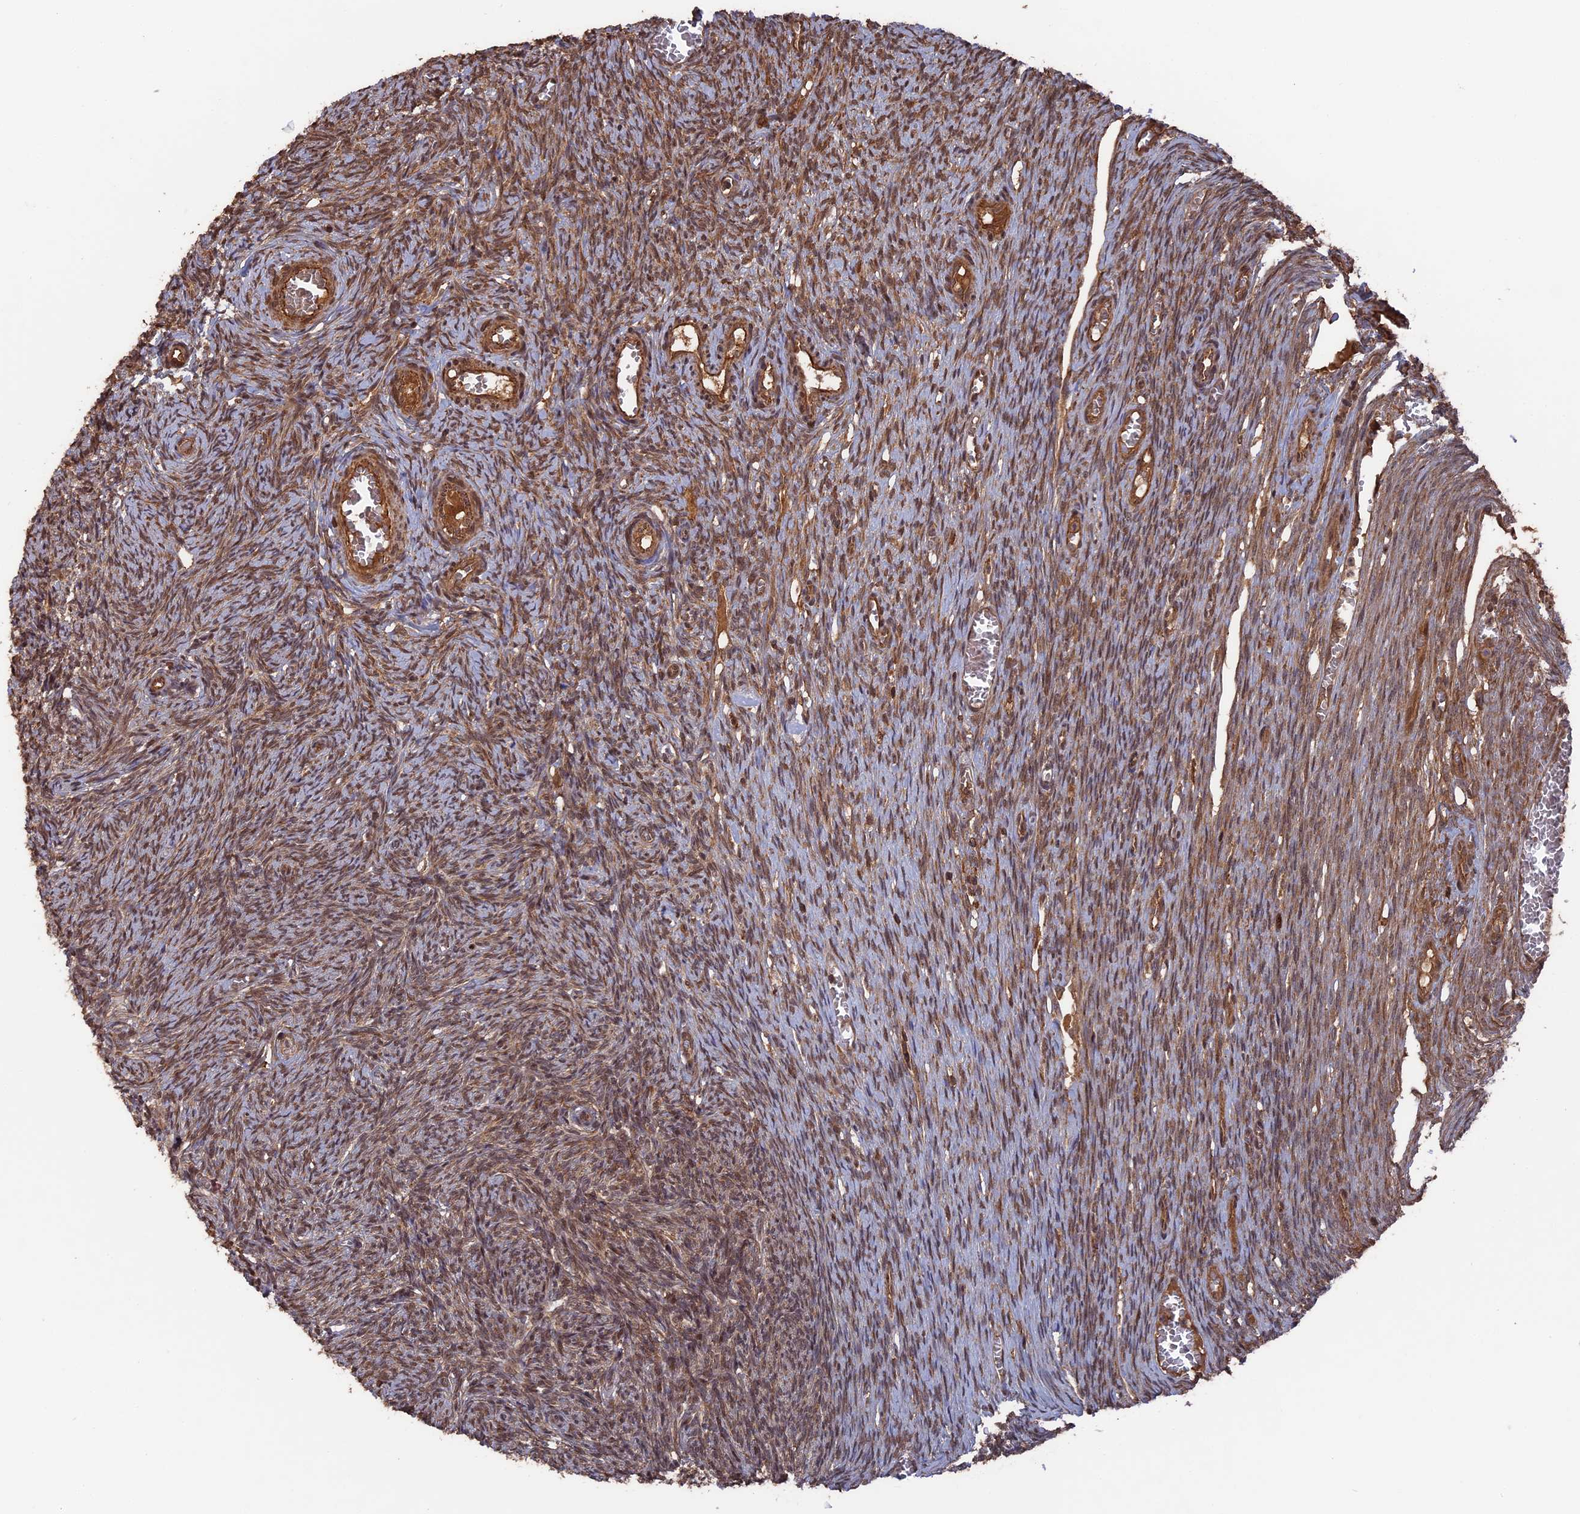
{"staining": {"intensity": "moderate", "quantity": ">75%", "location": "cytoplasmic/membranous,nuclear"}, "tissue": "ovary", "cell_type": "Ovarian stroma cells", "image_type": "normal", "snomed": [{"axis": "morphology", "description": "Normal tissue, NOS"}, {"axis": "topography", "description": "Ovary"}], "caption": "Protein staining displays moderate cytoplasmic/membranous,nuclear expression in approximately >75% of ovarian stroma cells in benign ovary. Immunohistochemistry (ihc) stains the protein in brown and the nuclei are stained blue.", "gene": "TELO2", "patient": {"sex": "female", "age": 44}}